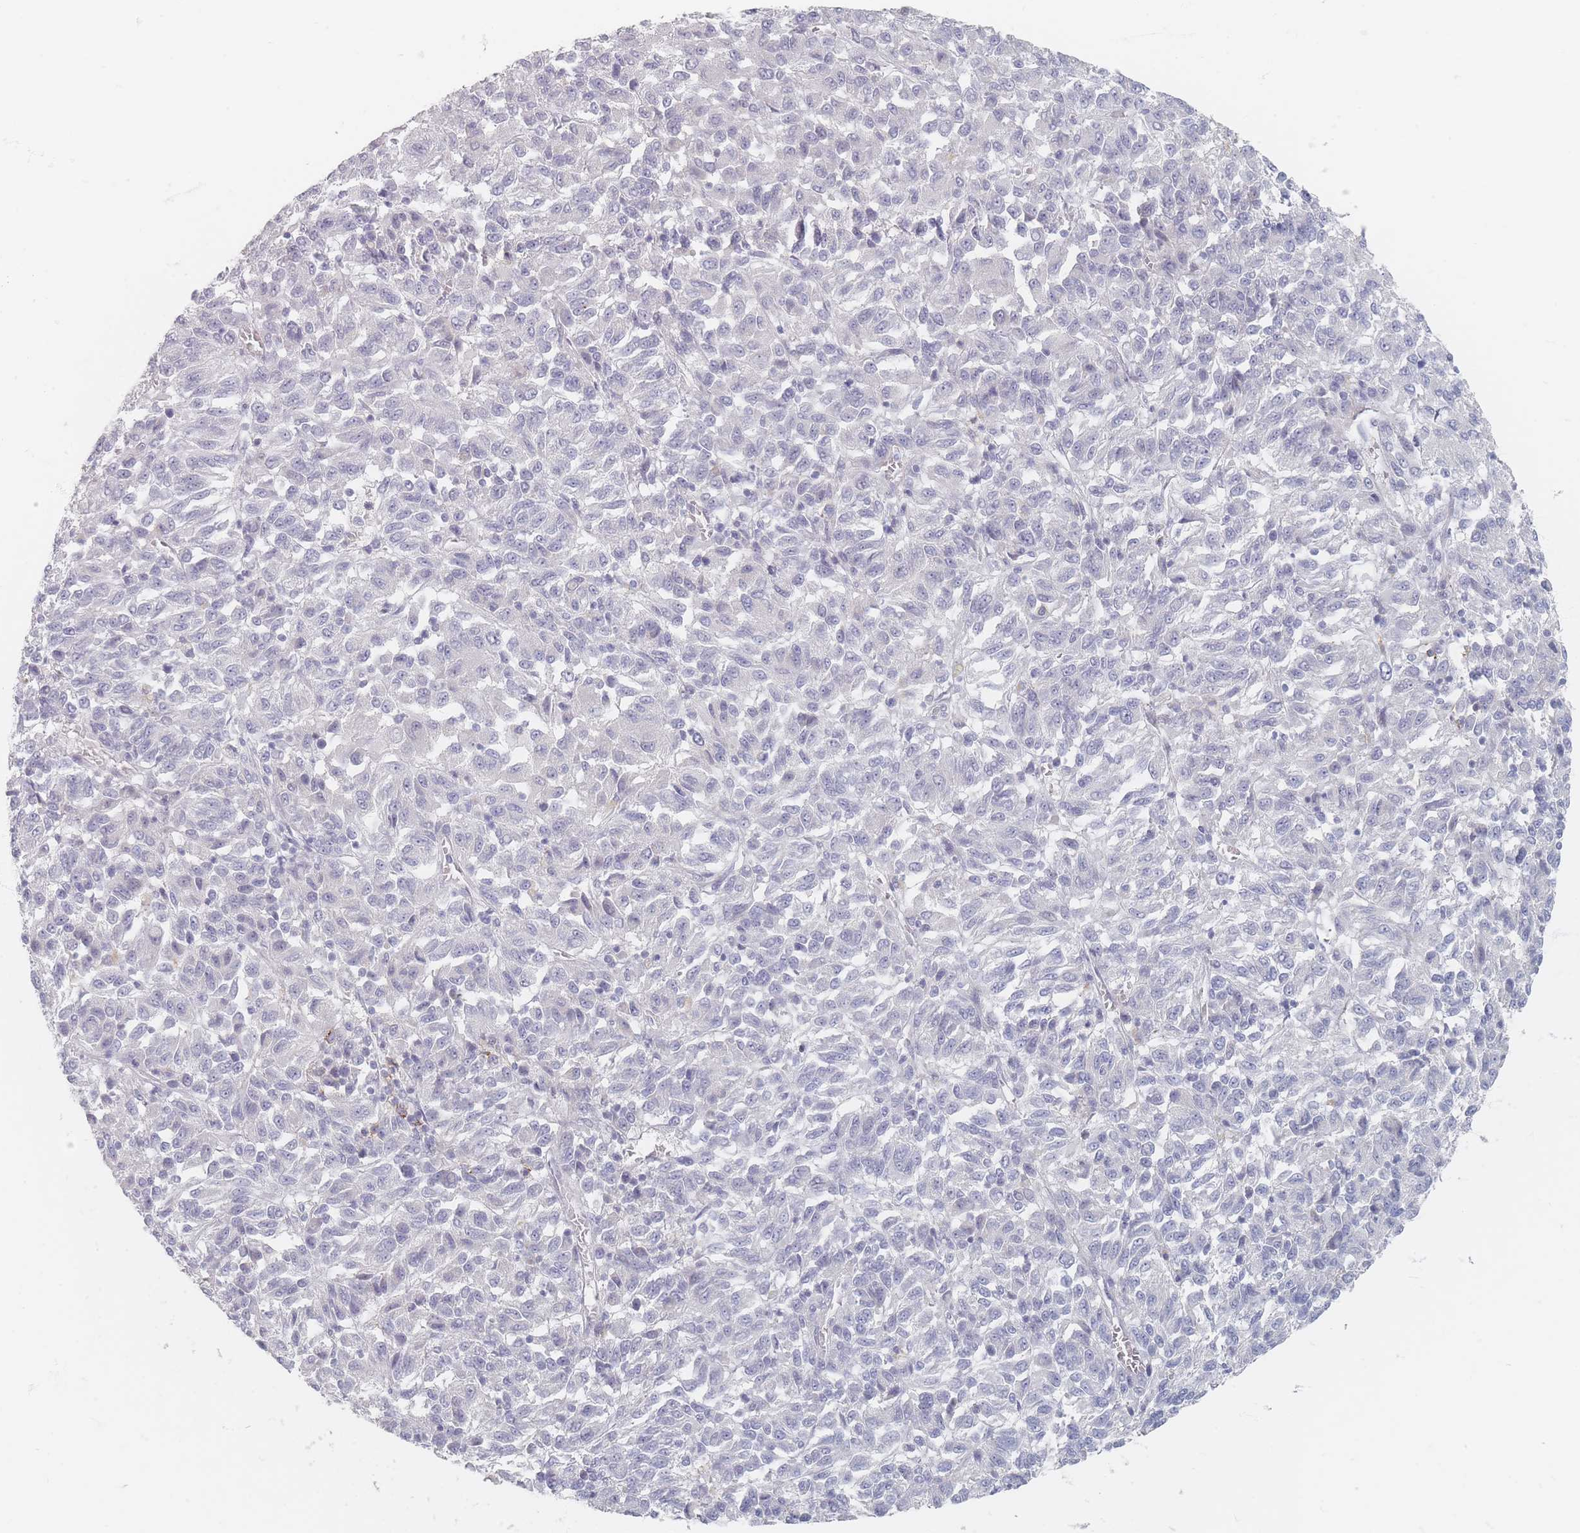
{"staining": {"intensity": "negative", "quantity": "none", "location": "none"}, "tissue": "melanoma", "cell_type": "Tumor cells", "image_type": "cancer", "snomed": [{"axis": "morphology", "description": "Malignant melanoma, Metastatic site"}, {"axis": "topography", "description": "Lung"}], "caption": "Image shows no significant protein expression in tumor cells of malignant melanoma (metastatic site).", "gene": "CD37", "patient": {"sex": "male", "age": 64}}